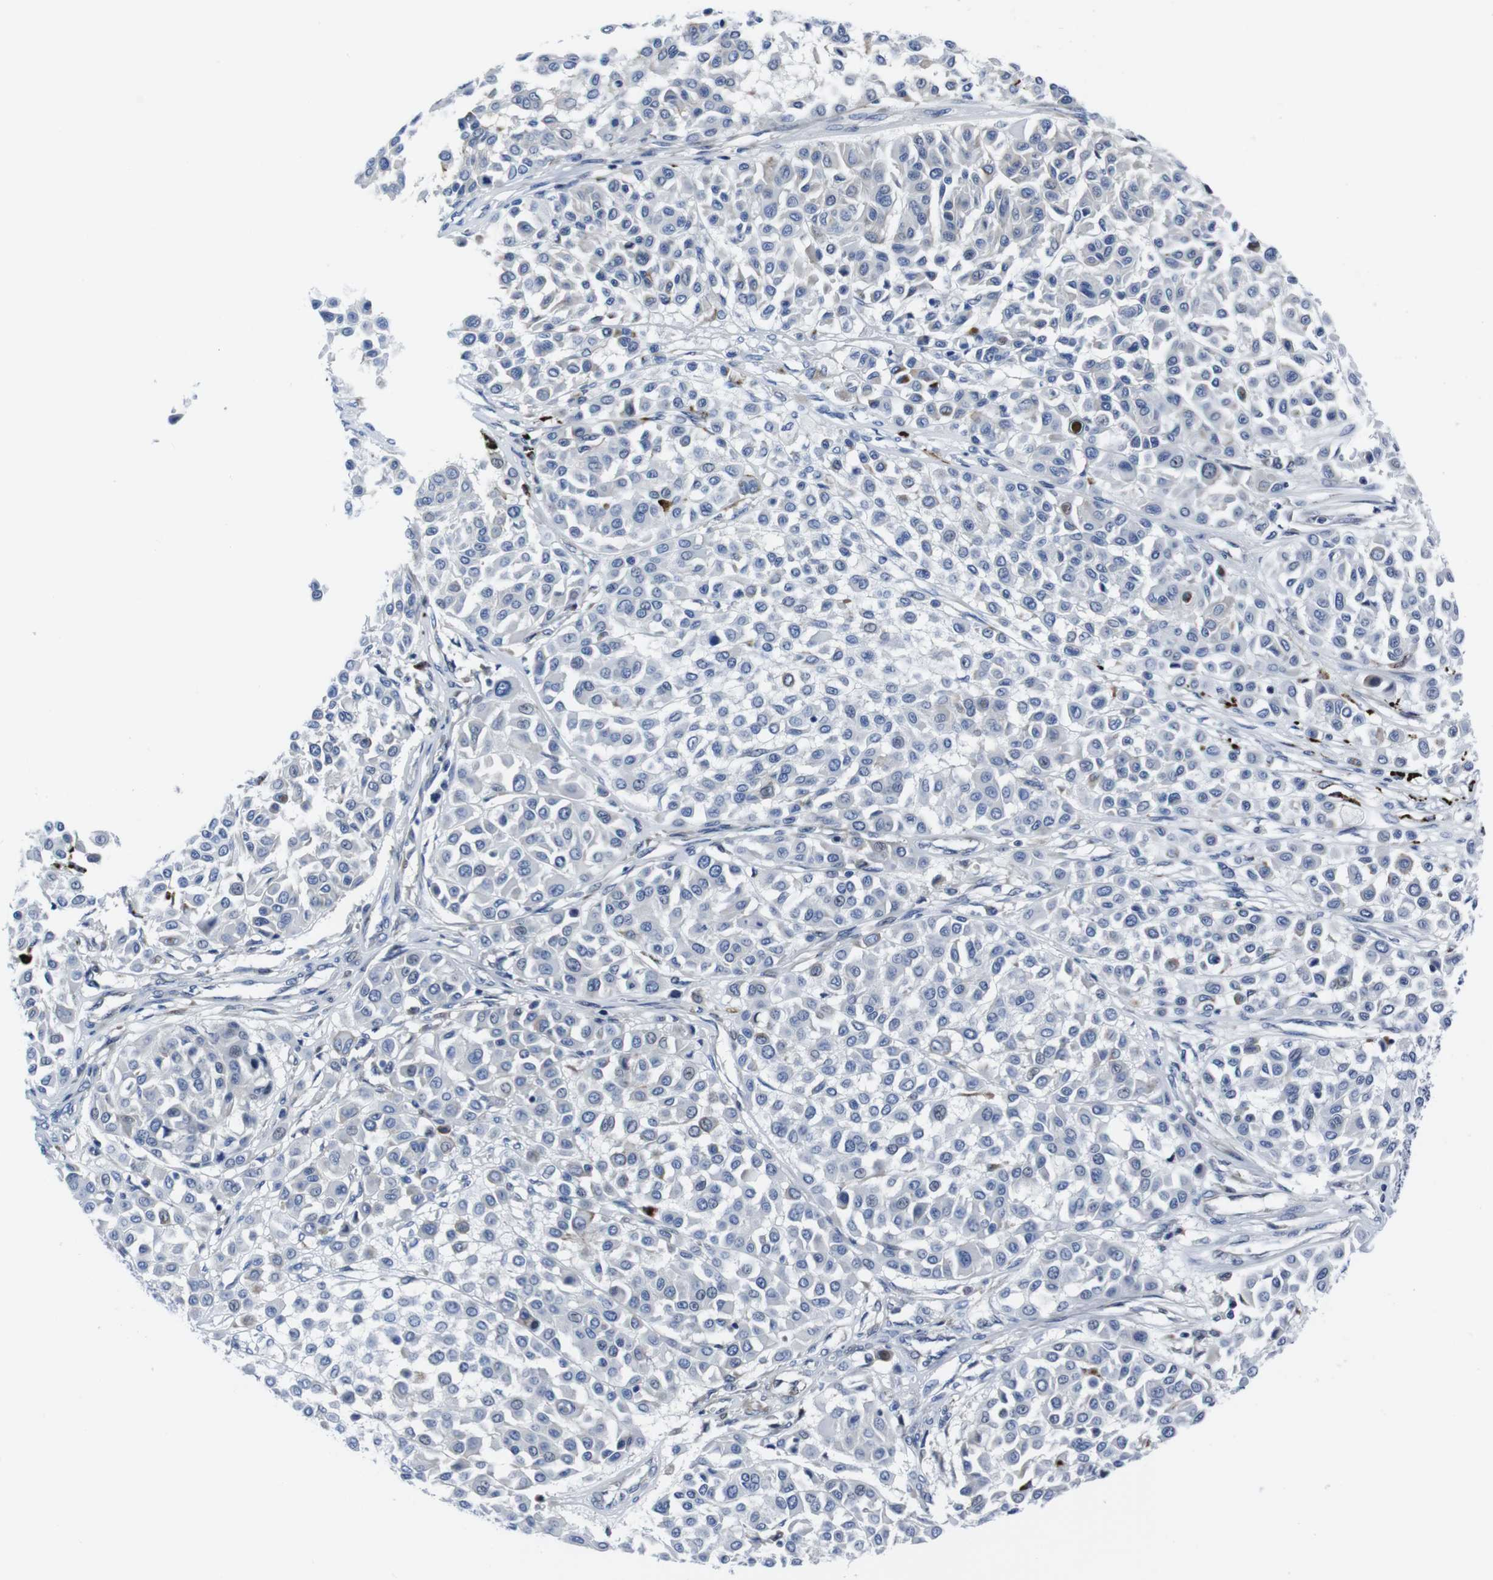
{"staining": {"intensity": "negative", "quantity": "none", "location": "none"}, "tissue": "melanoma", "cell_type": "Tumor cells", "image_type": "cancer", "snomed": [{"axis": "morphology", "description": "Malignant melanoma, Metastatic site"}, {"axis": "topography", "description": "Soft tissue"}], "caption": "Immunohistochemistry micrograph of human malignant melanoma (metastatic site) stained for a protein (brown), which displays no positivity in tumor cells.", "gene": "EIF4A1", "patient": {"sex": "male", "age": 41}}